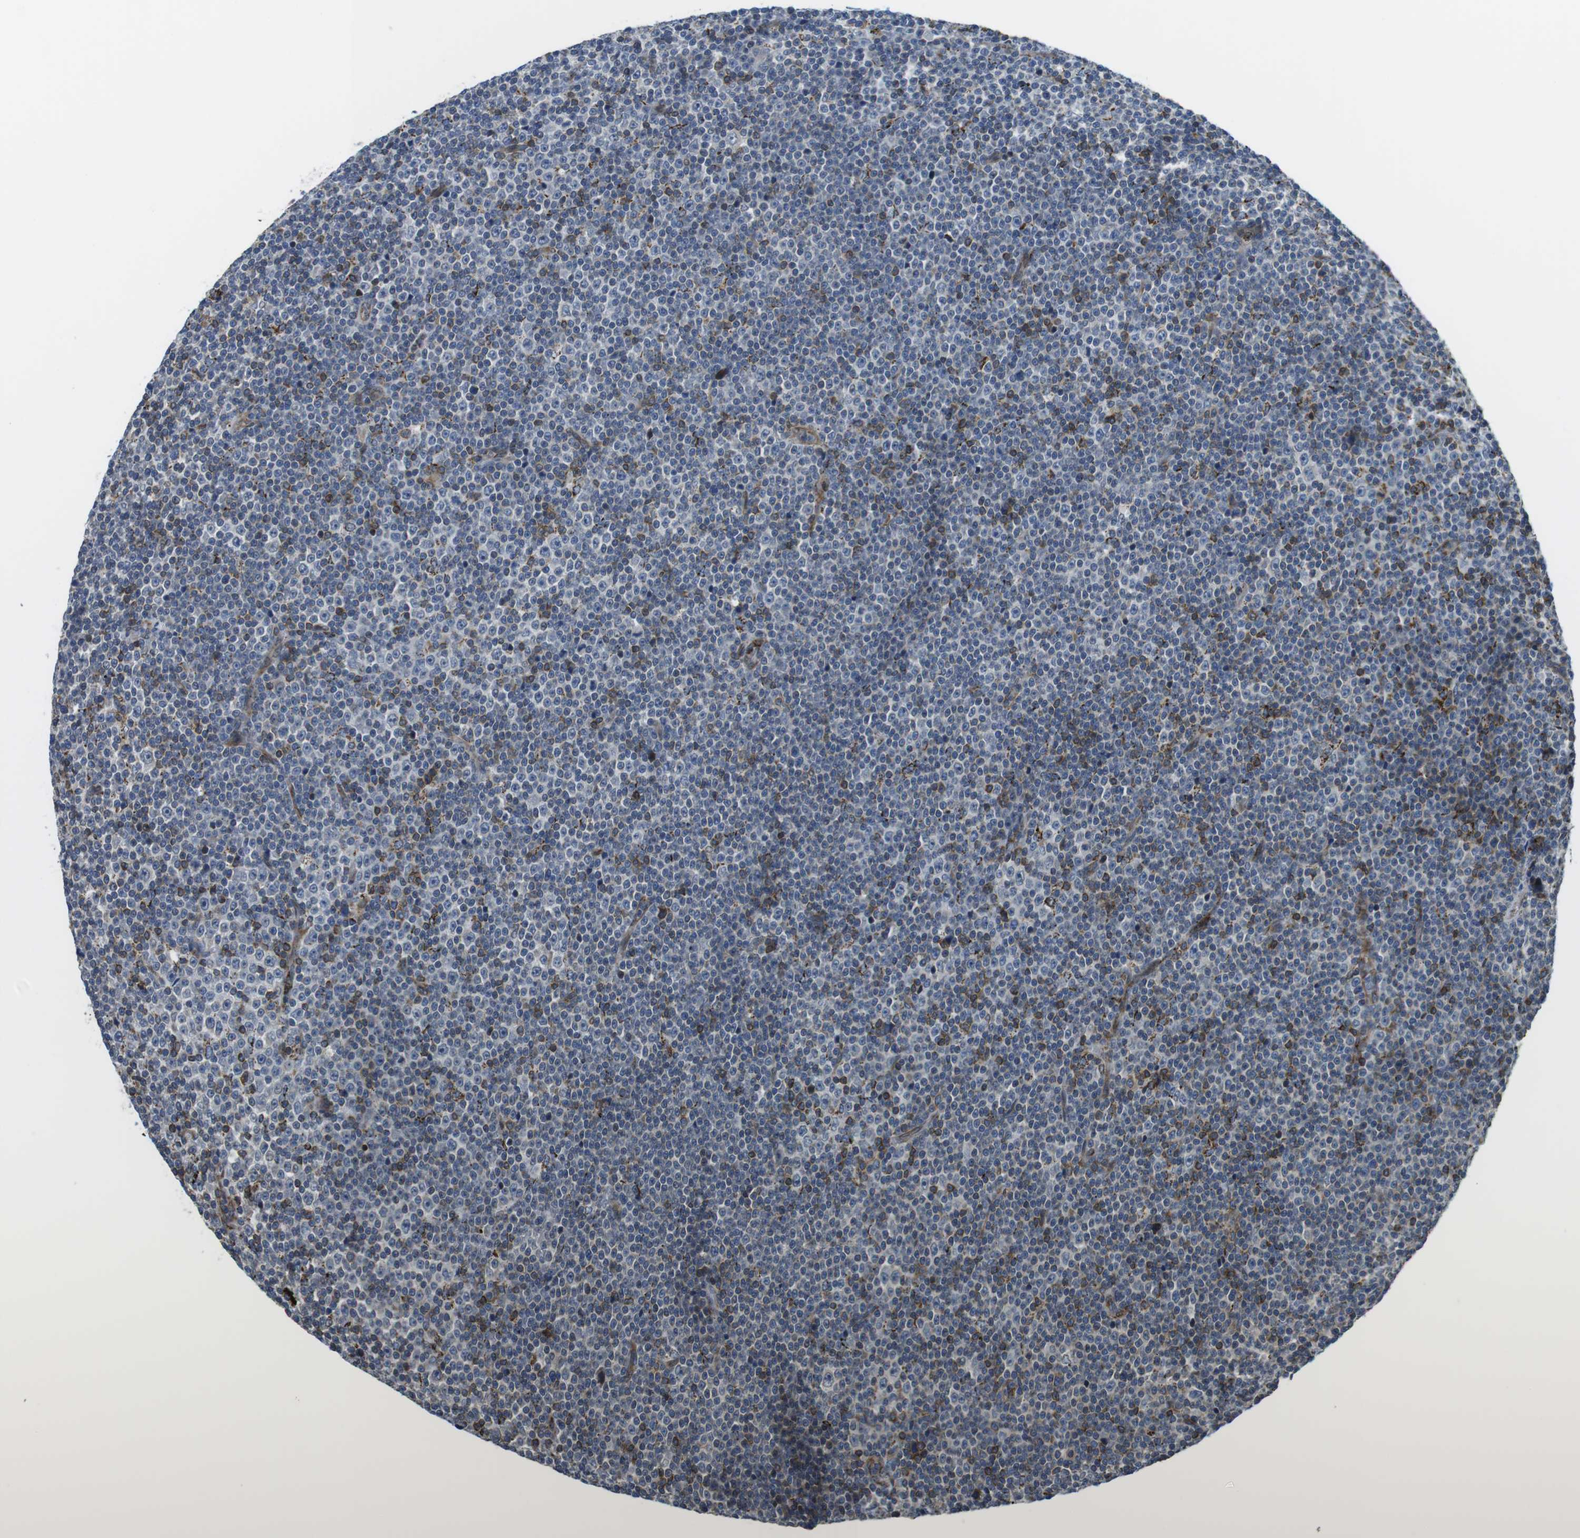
{"staining": {"intensity": "negative", "quantity": "none", "location": "none"}, "tissue": "lymphoma", "cell_type": "Tumor cells", "image_type": "cancer", "snomed": [{"axis": "morphology", "description": "Malignant lymphoma, non-Hodgkin's type, Low grade"}, {"axis": "topography", "description": "Lymph node"}], "caption": "An image of human malignant lymphoma, non-Hodgkin's type (low-grade) is negative for staining in tumor cells.", "gene": "KCNE3", "patient": {"sex": "female", "age": 67}}